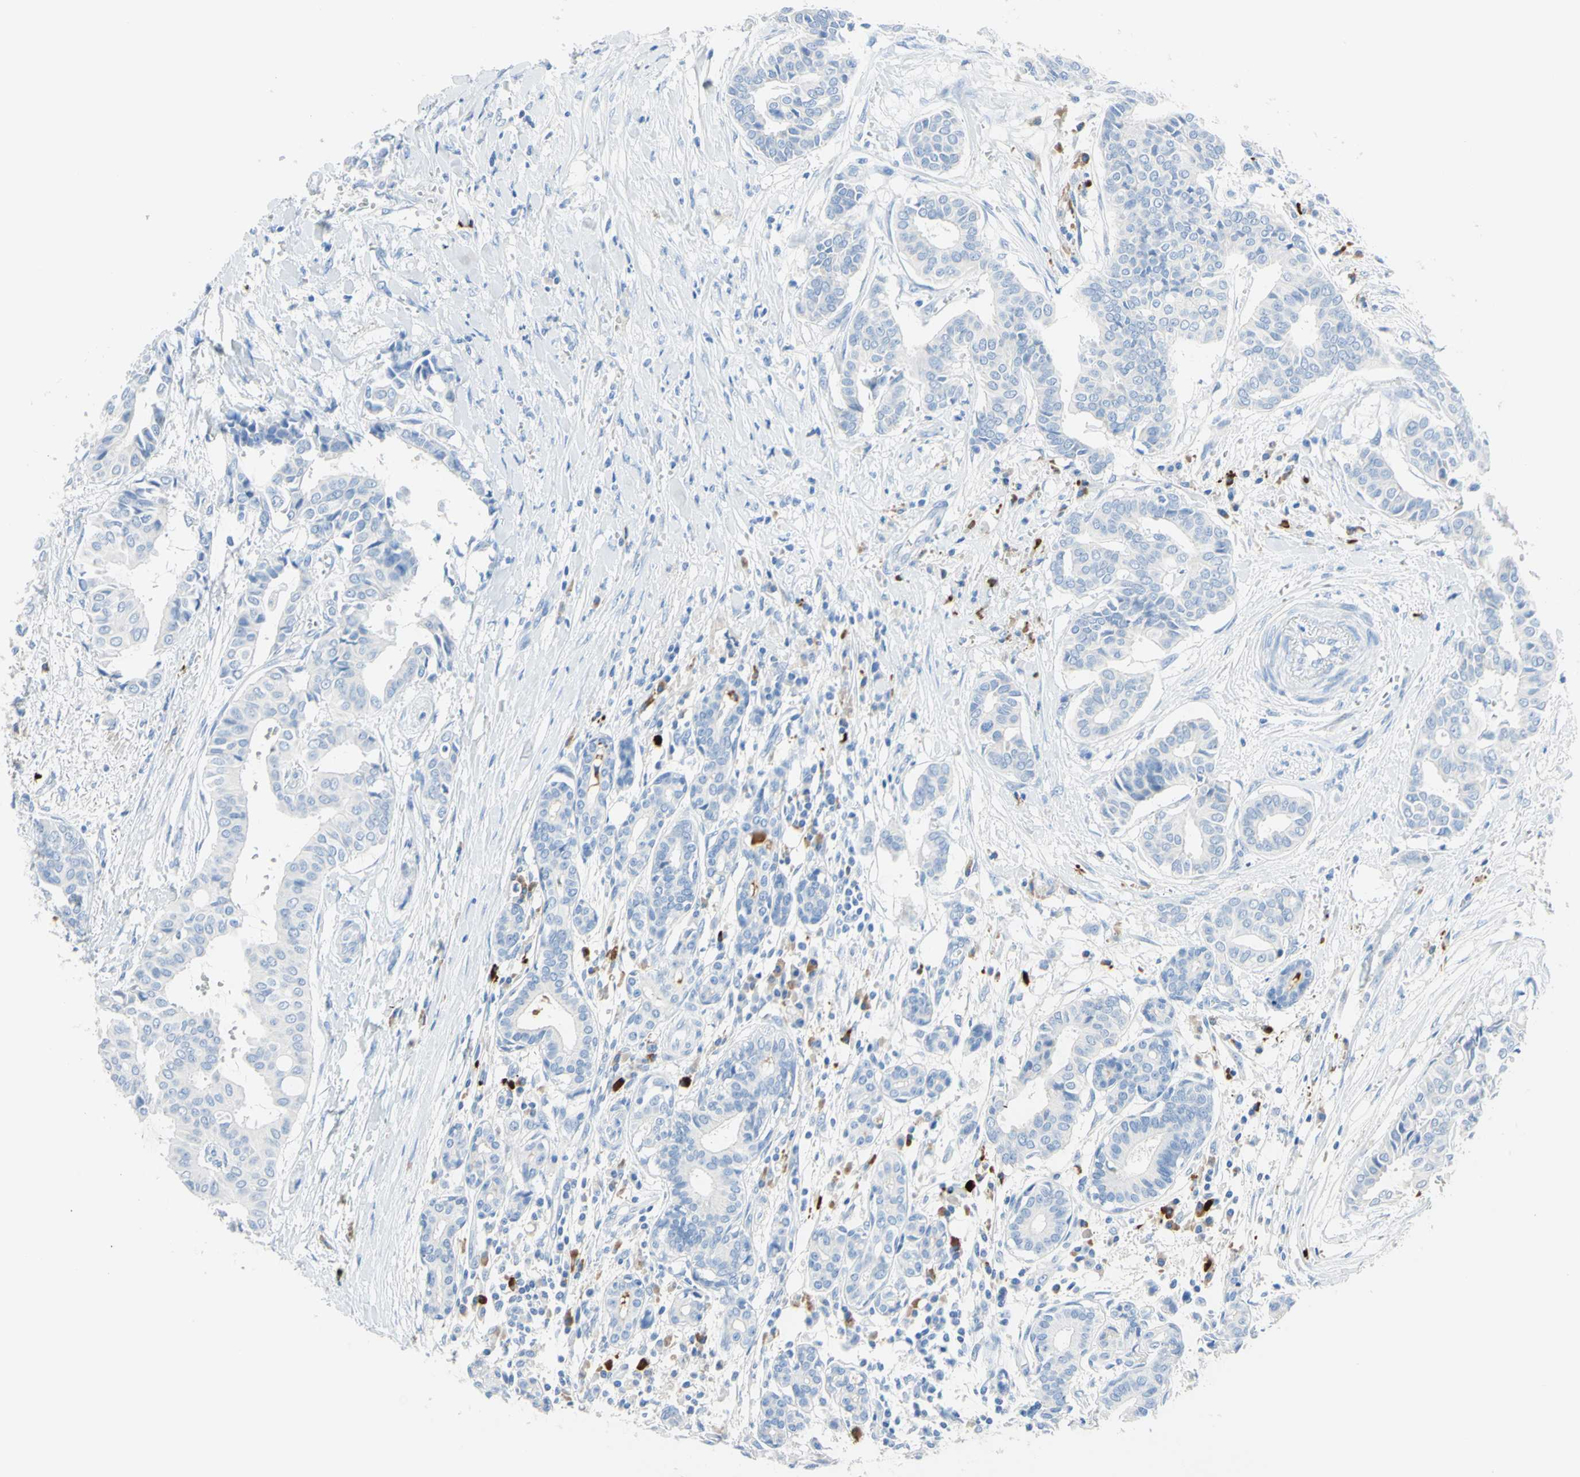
{"staining": {"intensity": "negative", "quantity": "none", "location": "none"}, "tissue": "head and neck cancer", "cell_type": "Tumor cells", "image_type": "cancer", "snomed": [{"axis": "morphology", "description": "Adenocarcinoma, NOS"}, {"axis": "topography", "description": "Salivary gland"}, {"axis": "topography", "description": "Head-Neck"}], "caption": "Head and neck cancer stained for a protein using IHC reveals no positivity tumor cells.", "gene": "IL6ST", "patient": {"sex": "female", "age": 59}}